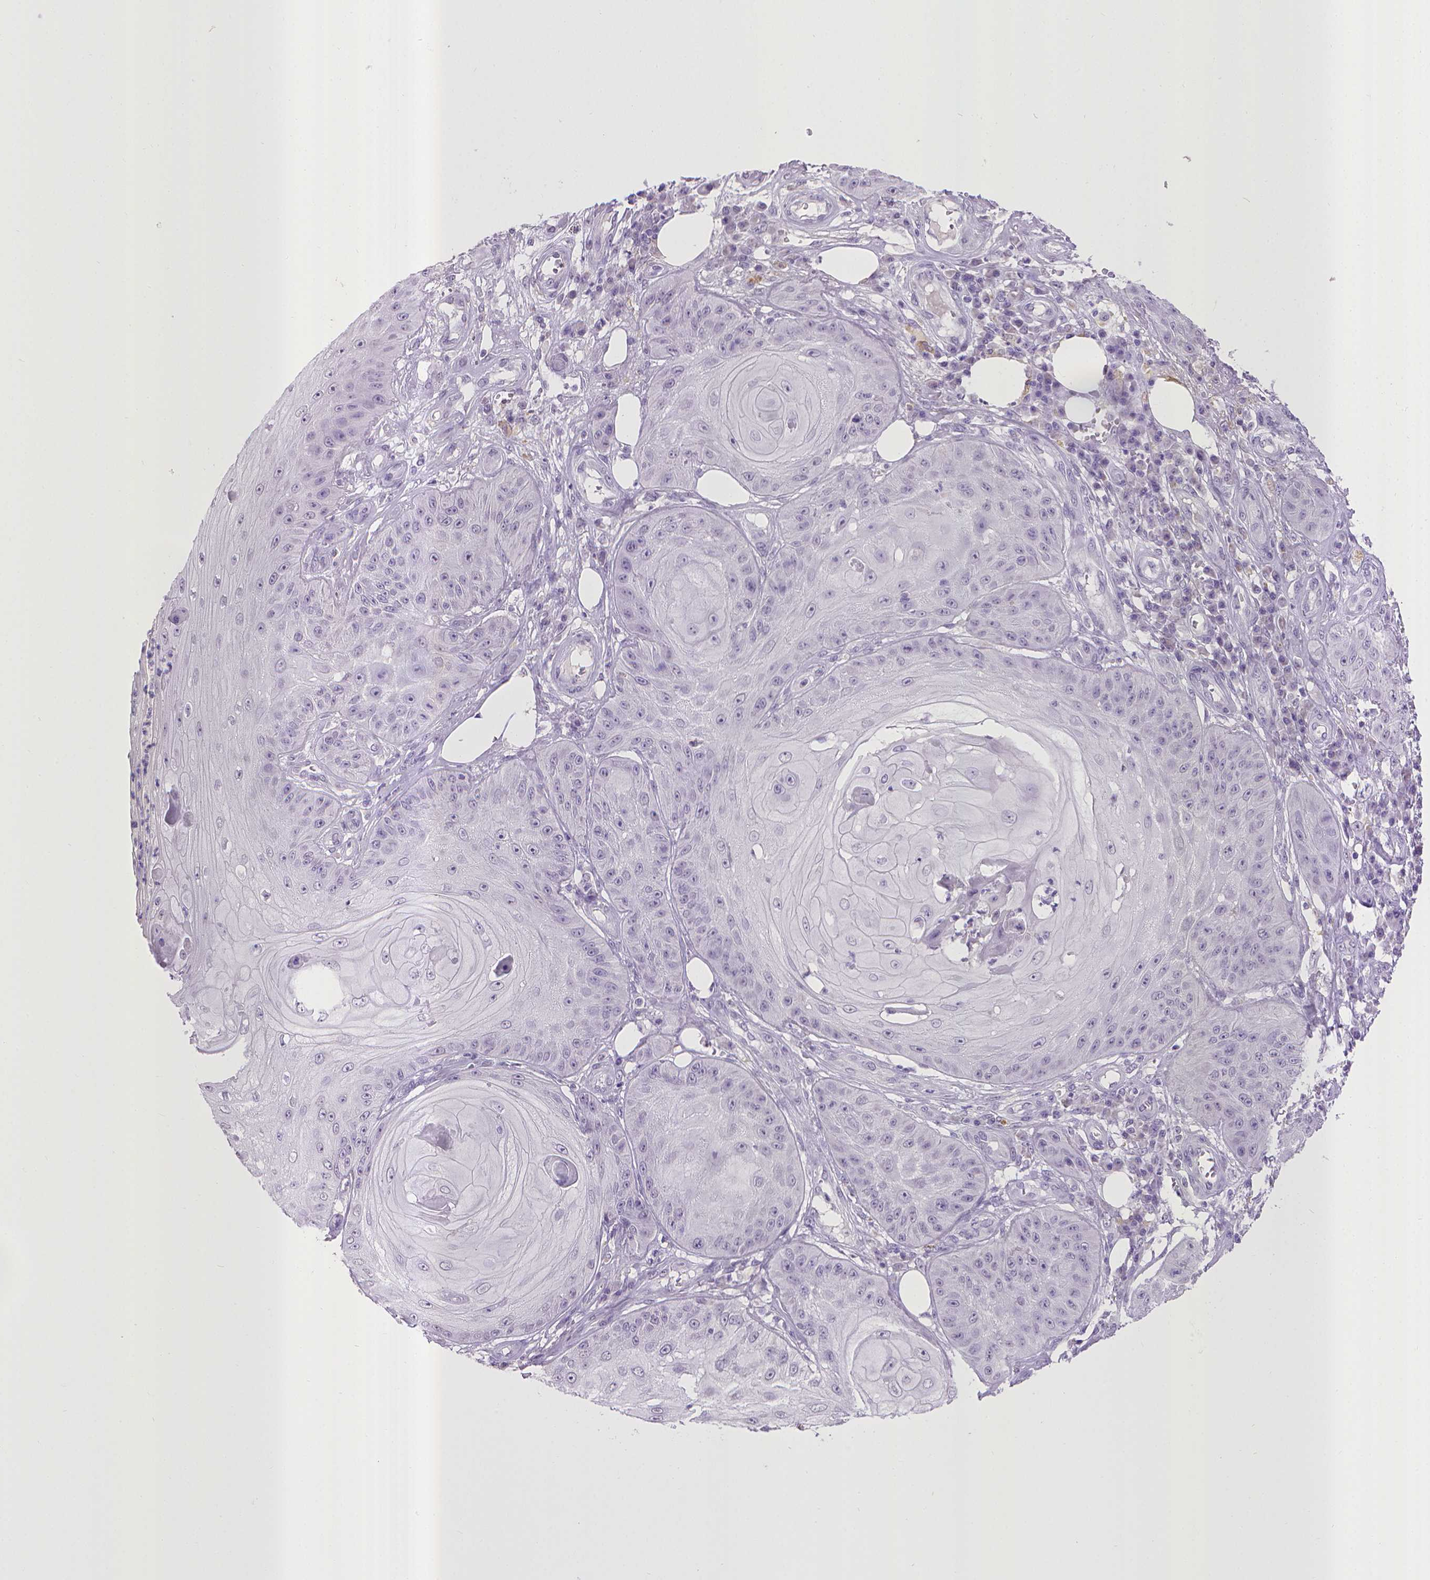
{"staining": {"intensity": "negative", "quantity": "none", "location": "none"}, "tissue": "skin cancer", "cell_type": "Tumor cells", "image_type": "cancer", "snomed": [{"axis": "morphology", "description": "Squamous cell carcinoma, NOS"}, {"axis": "topography", "description": "Skin"}], "caption": "This is a image of immunohistochemistry (IHC) staining of skin squamous cell carcinoma, which shows no positivity in tumor cells.", "gene": "KMO", "patient": {"sex": "male", "age": 70}}